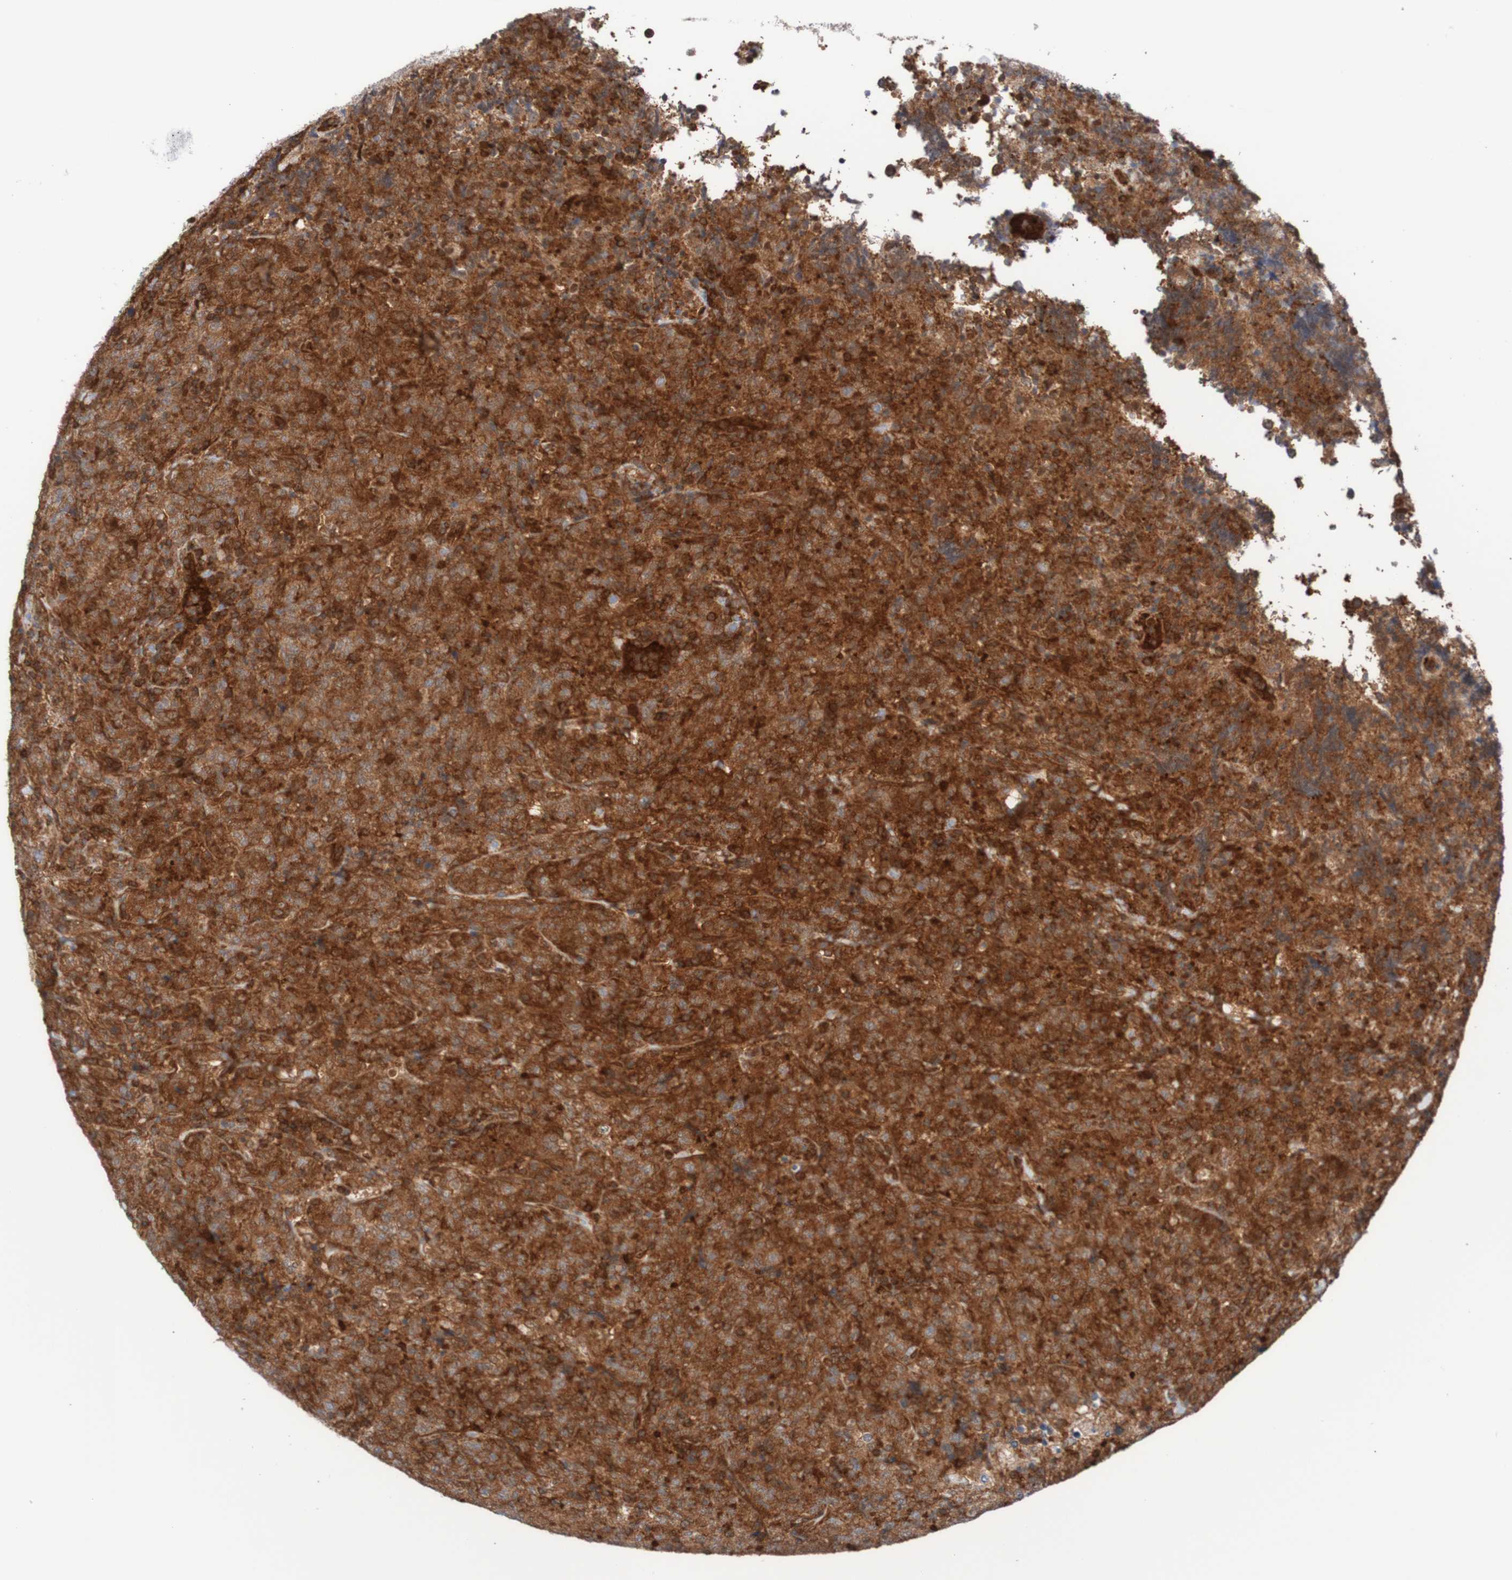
{"staining": {"intensity": "strong", "quantity": "<25%", "location": "cytoplasmic/membranous"}, "tissue": "lymphoma", "cell_type": "Tumor cells", "image_type": "cancer", "snomed": [{"axis": "morphology", "description": "Malignant lymphoma, non-Hodgkin's type, High grade"}, {"axis": "topography", "description": "Tonsil"}], "caption": "IHC of human malignant lymphoma, non-Hodgkin's type (high-grade) shows medium levels of strong cytoplasmic/membranous positivity in approximately <25% of tumor cells. Nuclei are stained in blue.", "gene": "RIGI", "patient": {"sex": "female", "age": 36}}